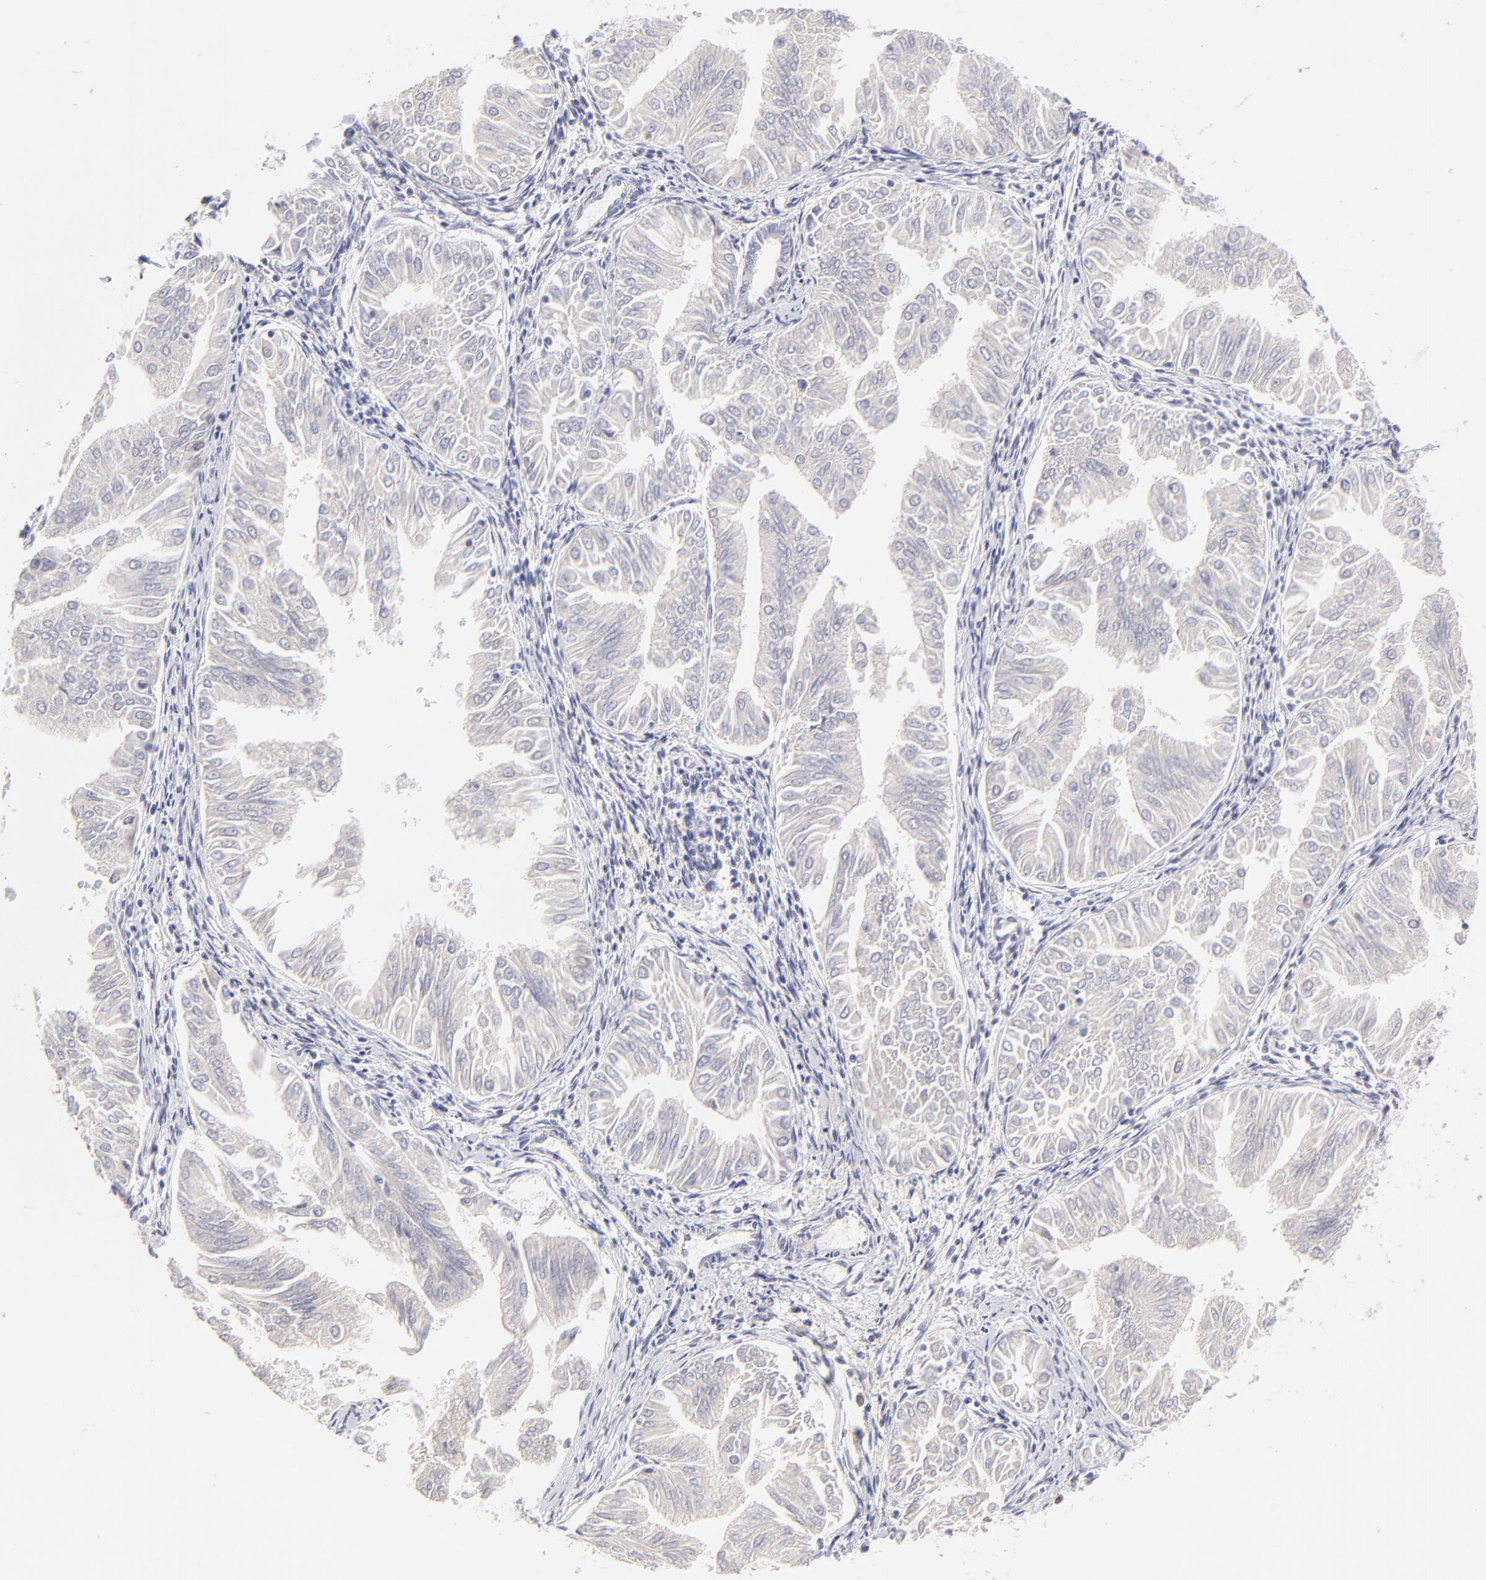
{"staining": {"intensity": "negative", "quantity": "none", "location": "none"}, "tissue": "endometrial cancer", "cell_type": "Tumor cells", "image_type": "cancer", "snomed": [{"axis": "morphology", "description": "Adenocarcinoma, NOS"}, {"axis": "topography", "description": "Endometrium"}], "caption": "Protein analysis of adenocarcinoma (endometrial) shows no significant staining in tumor cells.", "gene": "BTG2", "patient": {"sex": "female", "age": 53}}